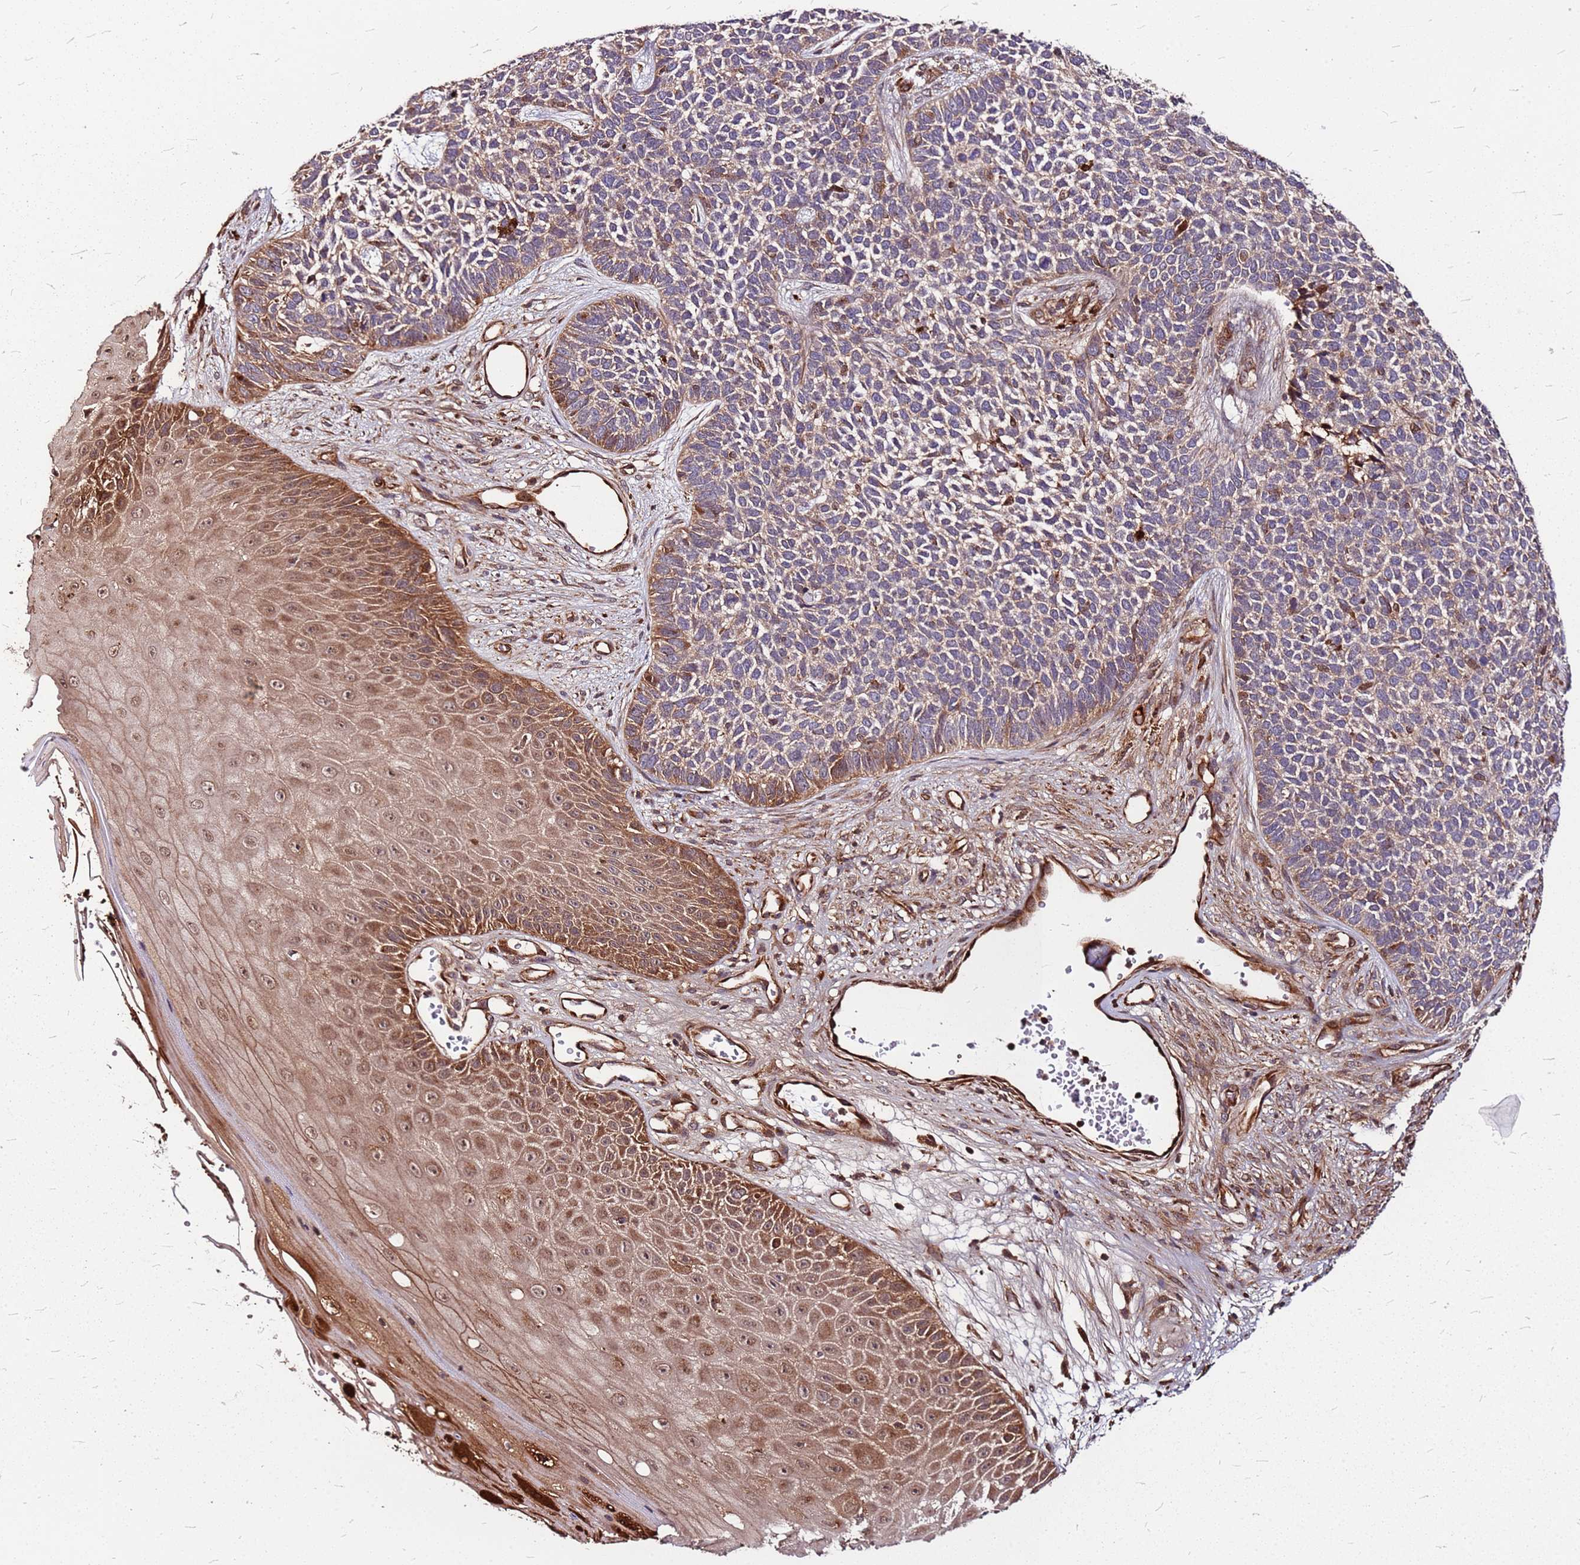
{"staining": {"intensity": "moderate", "quantity": "25%-75%", "location": "cytoplasmic/membranous"}, "tissue": "skin cancer", "cell_type": "Tumor cells", "image_type": "cancer", "snomed": [{"axis": "morphology", "description": "Basal cell carcinoma"}, {"axis": "topography", "description": "Skin"}], "caption": "Protein staining of skin cancer (basal cell carcinoma) tissue demonstrates moderate cytoplasmic/membranous staining in about 25%-75% of tumor cells.", "gene": "LYPLAL1", "patient": {"sex": "female", "age": 84}}